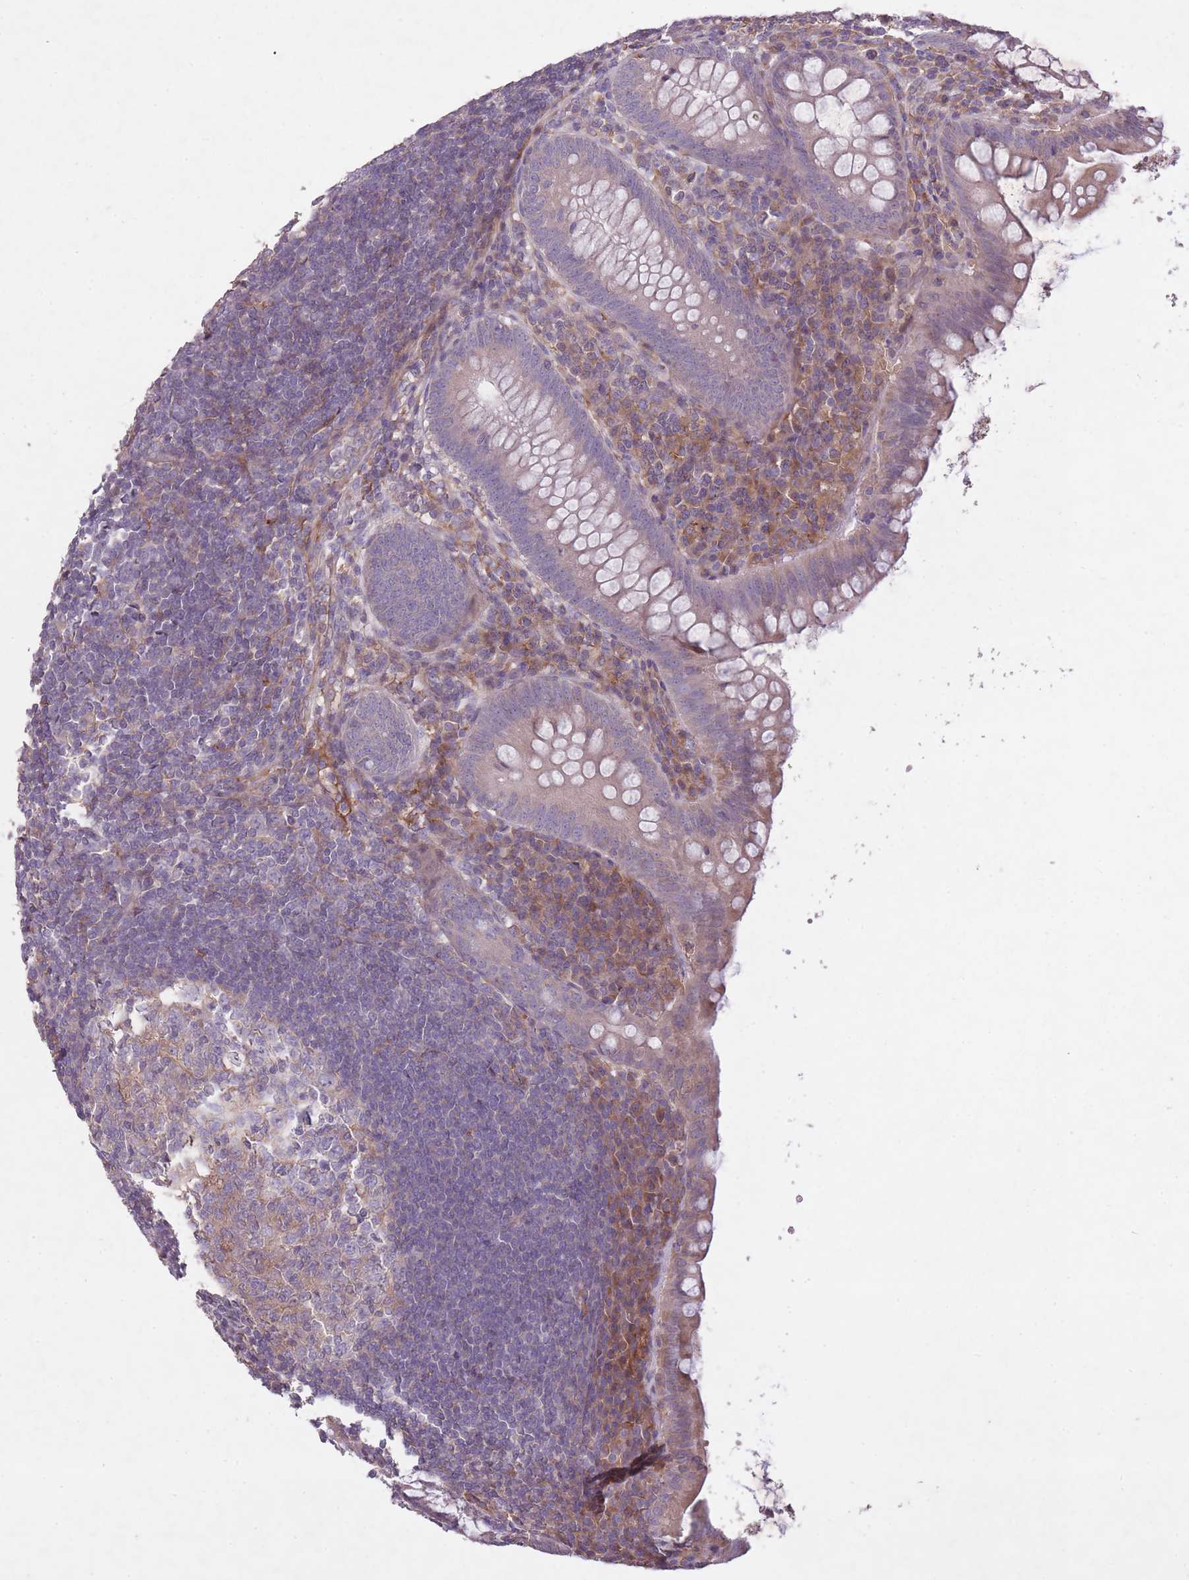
{"staining": {"intensity": "negative", "quantity": "none", "location": "none"}, "tissue": "appendix", "cell_type": "Glandular cells", "image_type": "normal", "snomed": [{"axis": "morphology", "description": "Normal tissue, NOS"}, {"axis": "topography", "description": "Appendix"}], "caption": "This is a histopathology image of IHC staining of normal appendix, which shows no staining in glandular cells.", "gene": "OR2V1", "patient": {"sex": "female", "age": 33}}